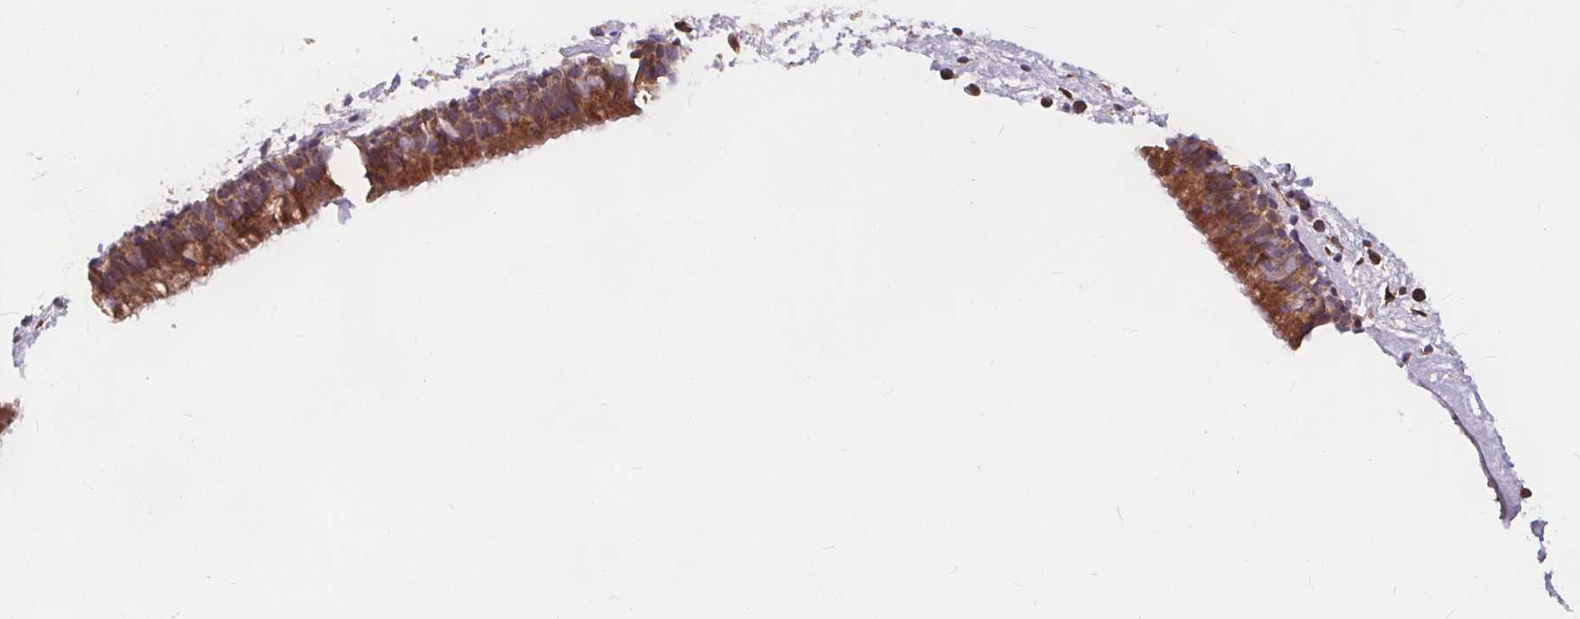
{"staining": {"intensity": "strong", "quantity": ">75%", "location": "cytoplasmic/membranous"}, "tissue": "nasopharynx", "cell_type": "Respiratory epithelial cells", "image_type": "normal", "snomed": [{"axis": "morphology", "description": "Normal tissue, NOS"}, {"axis": "topography", "description": "Nasopharynx"}], "caption": "A high-resolution photomicrograph shows immunohistochemistry (IHC) staining of normal nasopharynx, which shows strong cytoplasmic/membranous staining in about >75% of respiratory epithelial cells. (Stains: DAB (3,3'-diaminobenzidine) in brown, nuclei in blue, Microscopy: brightfield microscopy at high magnification).", "gene": "PLSCR3", "patient": {"sex": "male", "age": 24}}